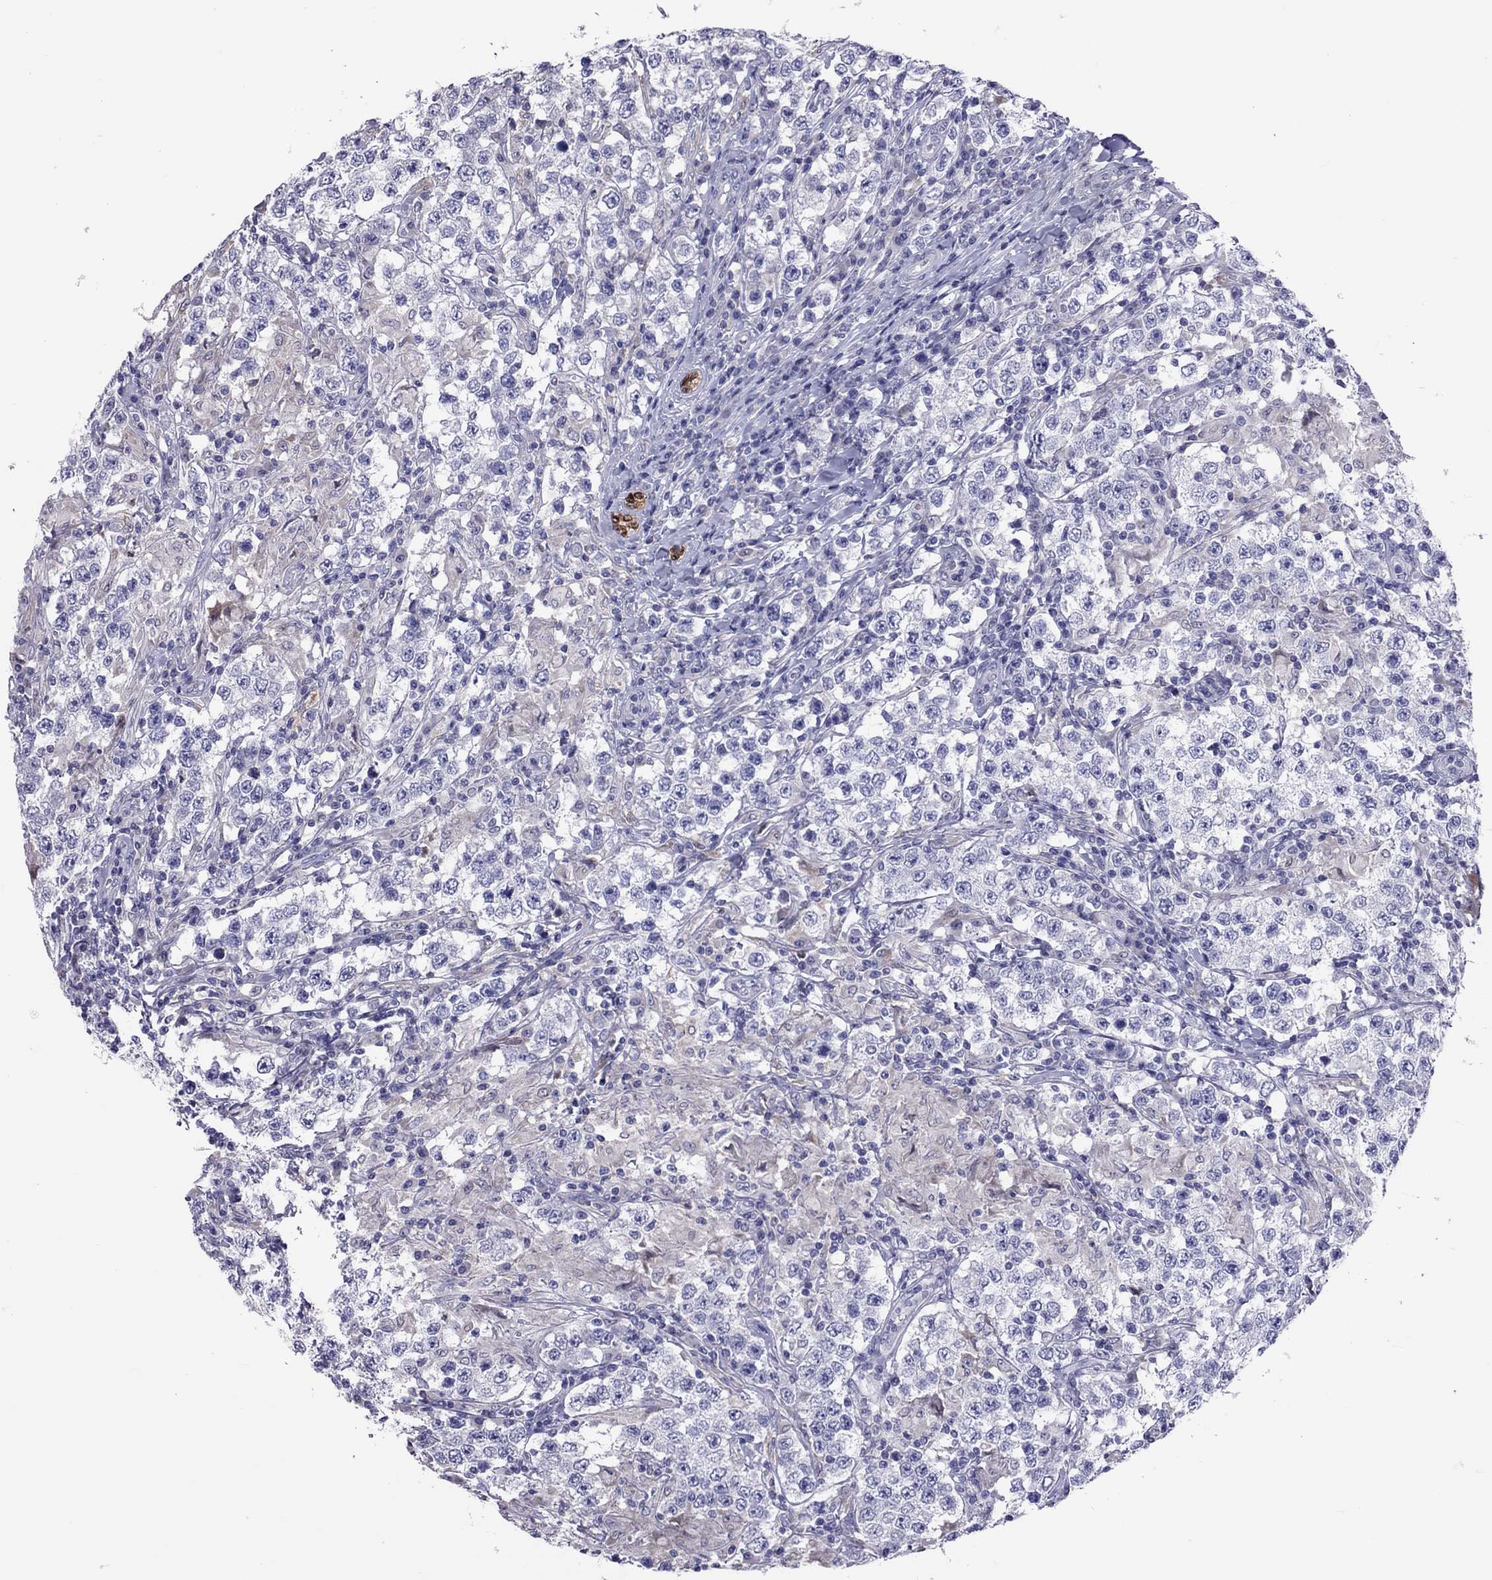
{"staining": {"intensity": "negative", "quantity": "none", "location": "none"}, "tissue": "testis cancer", "cell_type": "Tumor cells", "image_type": "cancer", "snomed": [{"axis": "morphology", "description": "Seminoma, NOS"}, {"axis": "morphology", "description": "Carcinoma, Embryonal, NOS"}, {"axis": "topography", "description": "Testis"}], "caption": "IHC image of testis cancer stained for a protein (brown), which demonstrates no positivity in tumor cells. (Stains: DAB immunohistochemistry (IHC) with hematoxylin counter stain, Microscopy: brightfield microscopy at high magnification).", "gene": "ADORA2A", "patient": {"sex": "male", "age": 41}}